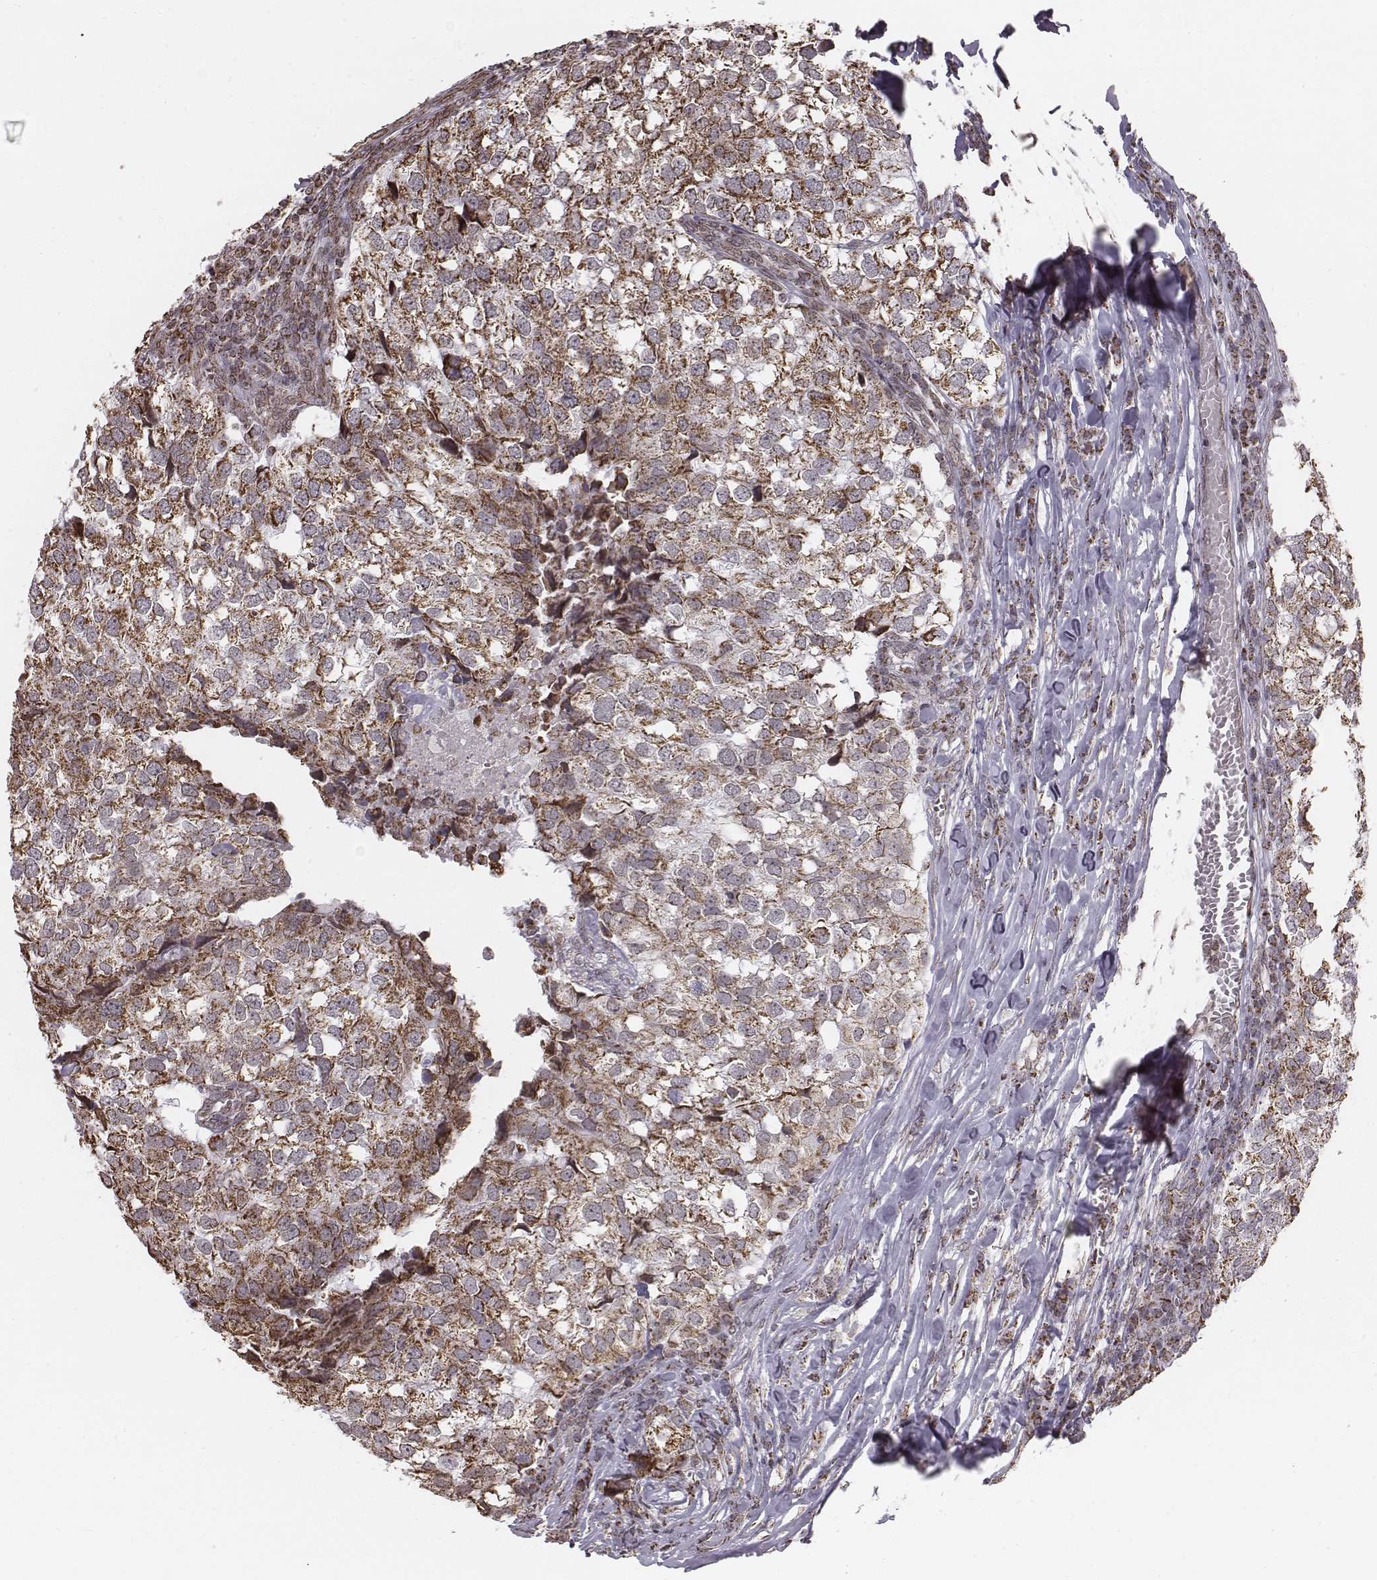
{"staining": {"intensity": "moderate", "quantity": ">75%", "location": "cytoplasmic/membranous"}, "tissue": "breast cancer", "cell_type": "Tumor cells", "image_type": "cancer", "snomed": [{"axis": "morphology", "description": "Duct carcinoma"}, {"axis": "topography", "description": "Breast"}], "caption": "DAB (3,3'-diaminobenzidine) immunohistochemical staining of human breast cancer exhibits moderate cytoplasmic/membranous protein positivity in about >75% of tumor cells.", "gene": "ACOT2", "patient": {"sex": "female", "age": 30}}